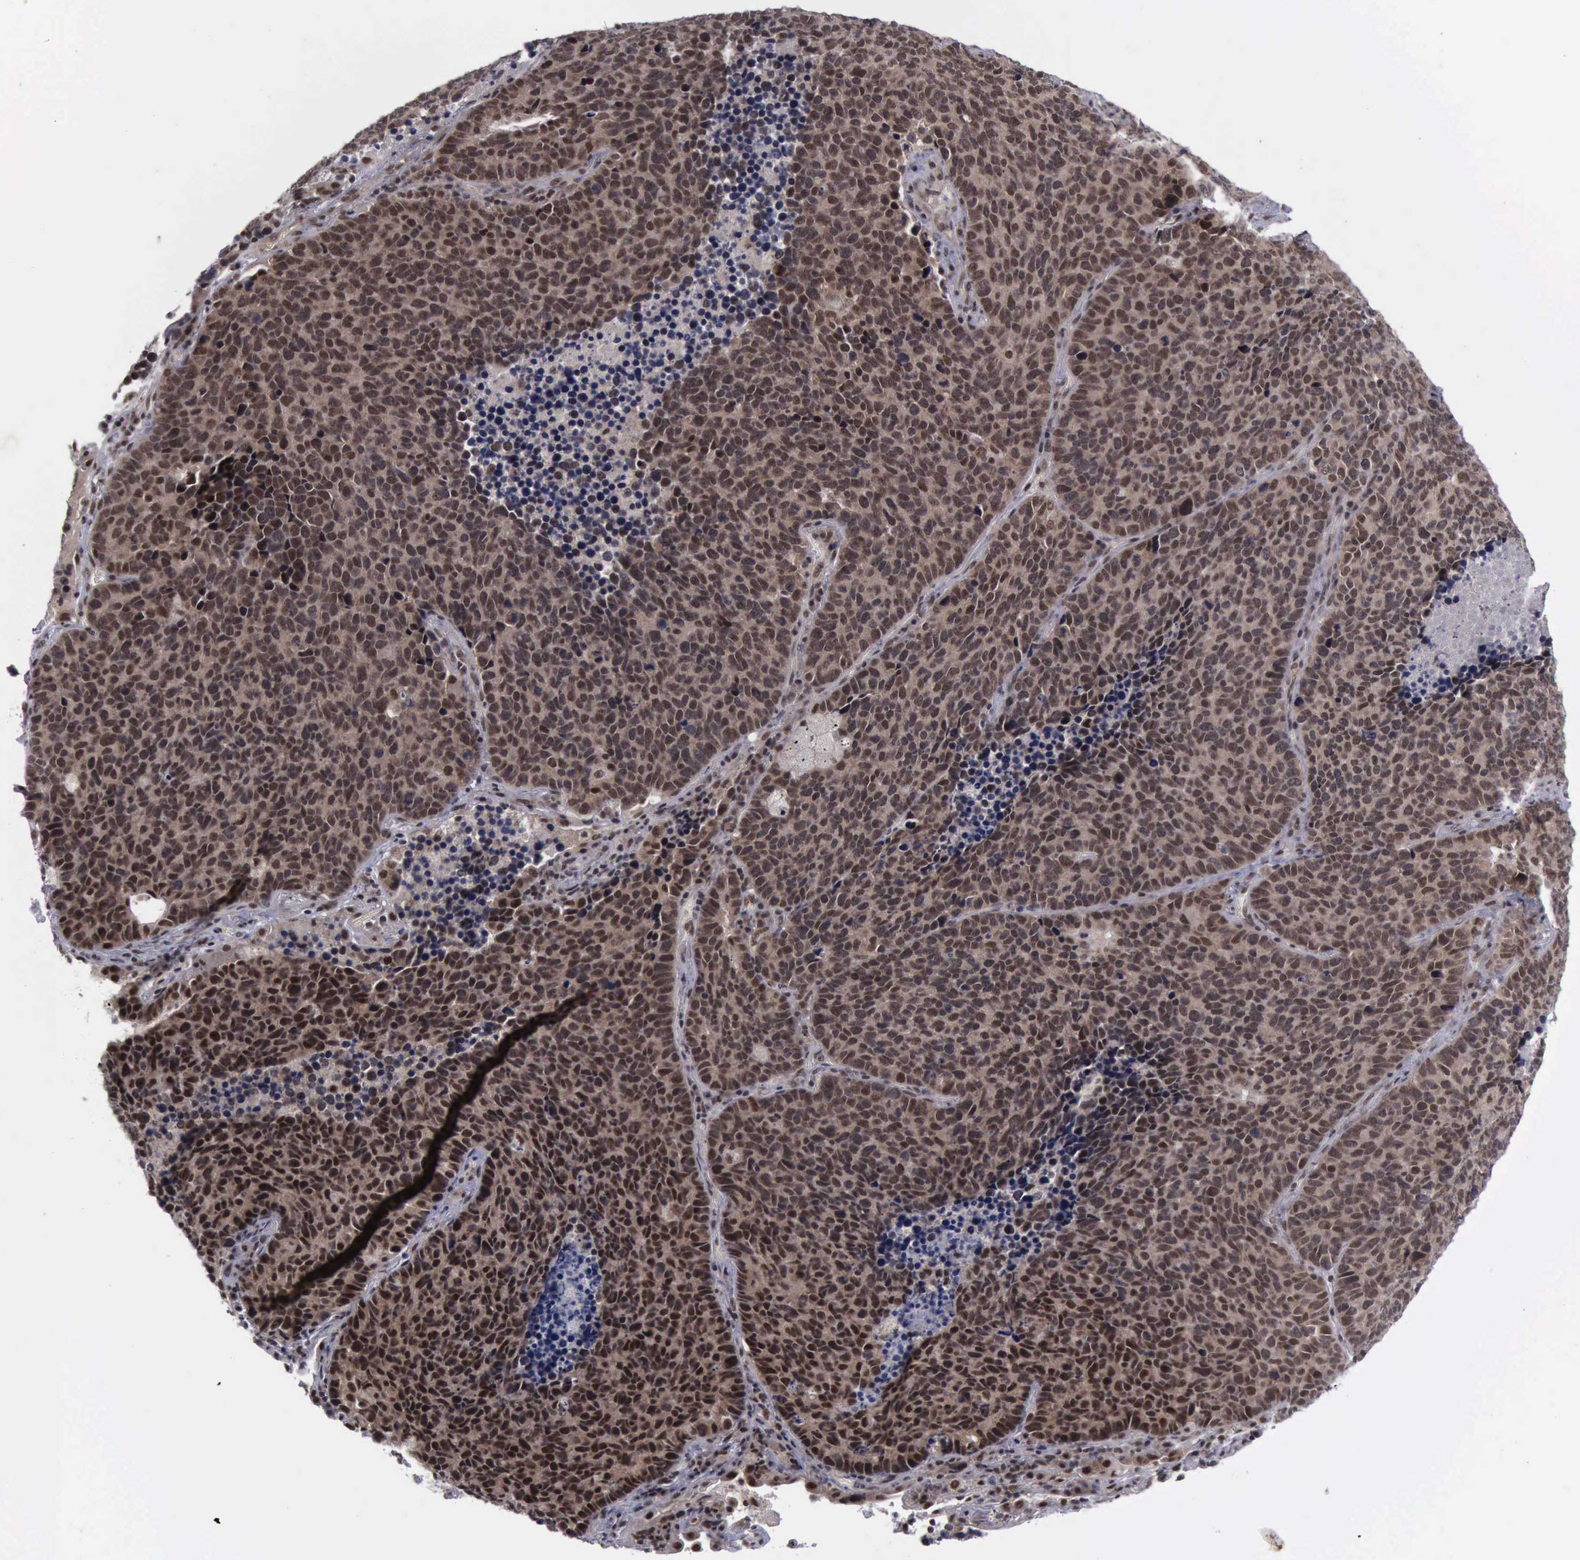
{"staining": {"intensity": "moderate", "quantity": ">75%", "location": "cytoplasmic/membranous,nuclear"}, "tissue": "lung cancer", "cell_type": "Tumor cells", "image_type": "cancer", "snomed": [{"axis": "morphology", "description": "Neoplasm, malignant, NOS"}, {"axis": "topography", "description": "Lung"}], "caption": "Tumor cells demonstrate medium levels of moderate cytoplasmic/membranous and nuclear expression in approximately >75% of cells in human lung neoplasm (malignant). (DAB (3,3'-diaminobenzidine) IHC with brightfield microscopy, high magnification).", "gene": "ATM", "patient": {"sex": "female", "age": 75}}